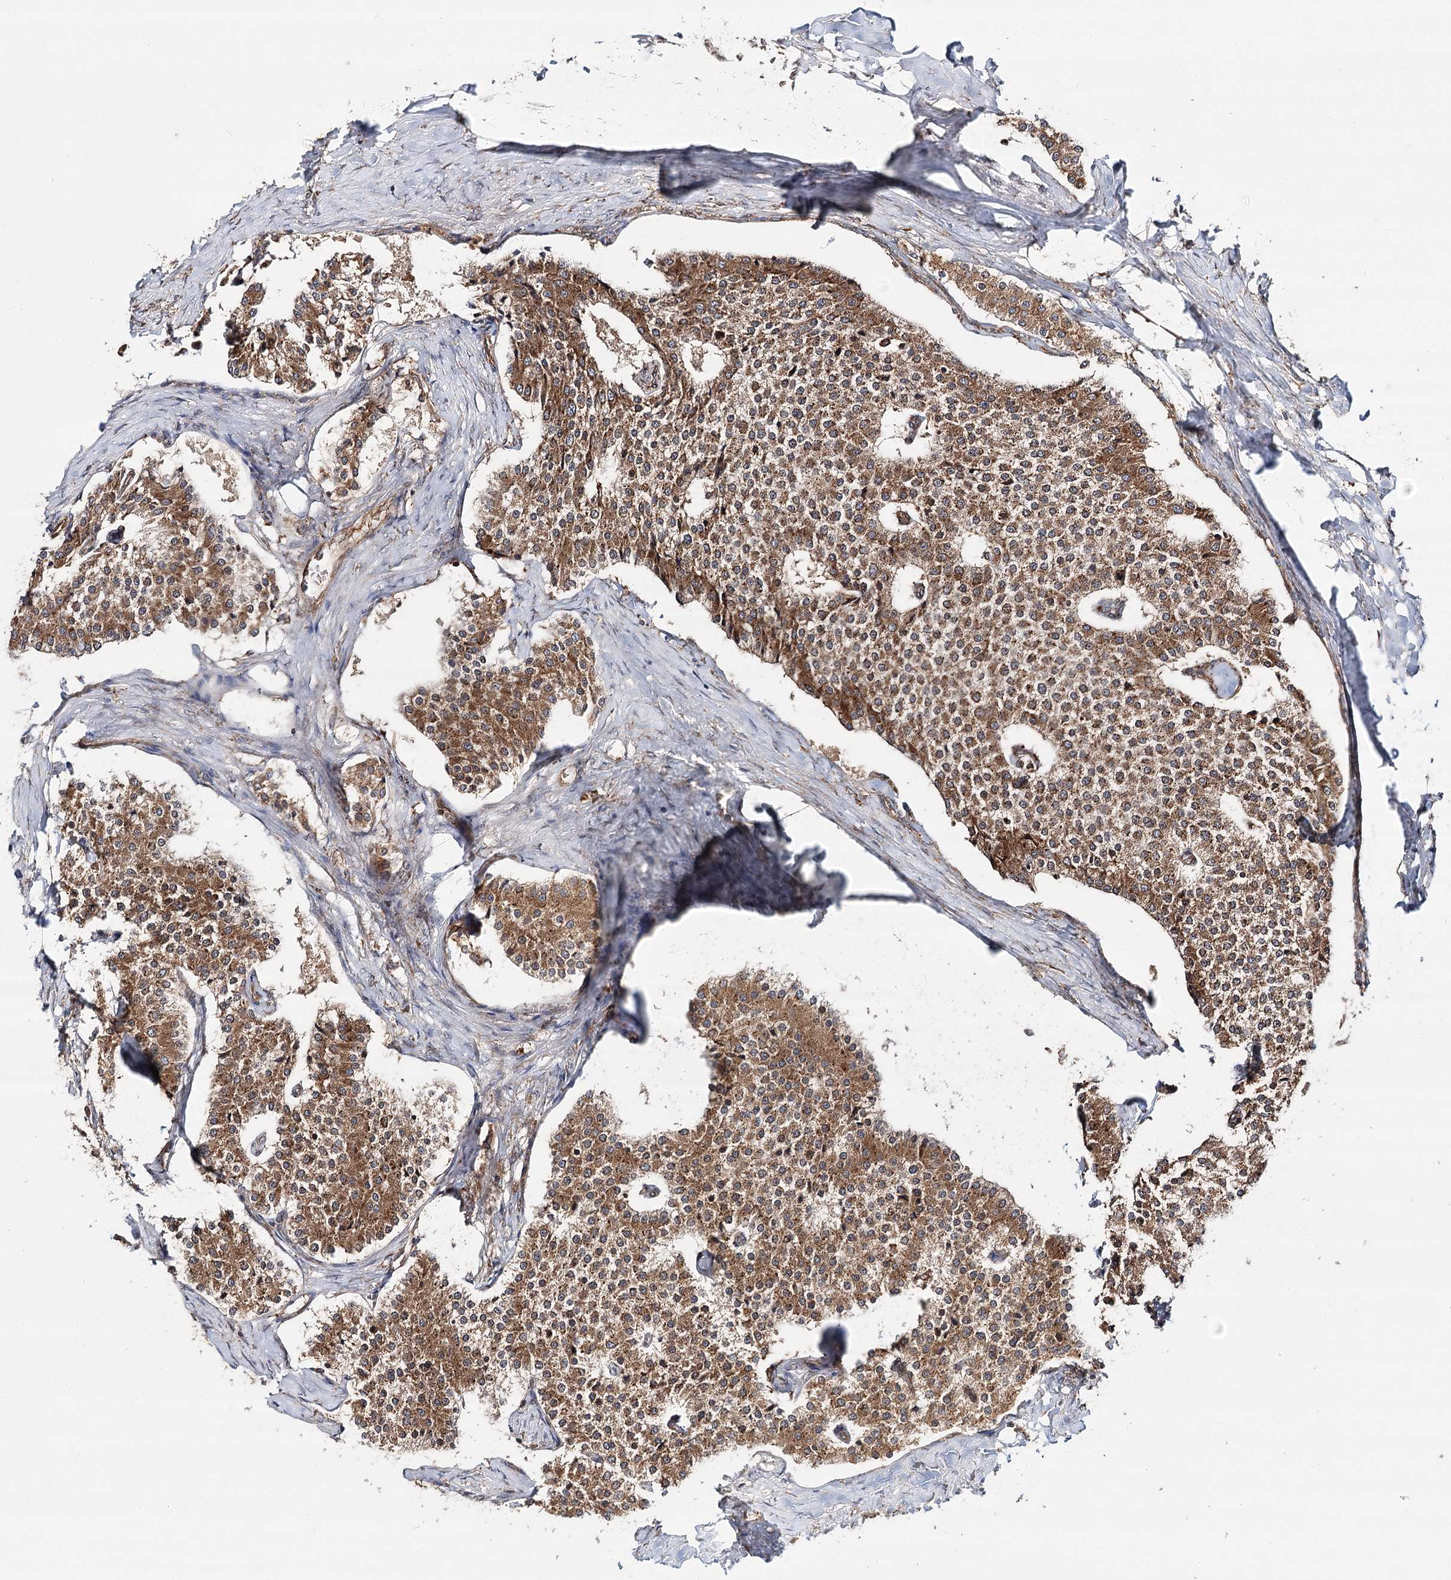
{"staining": {"intensity": "moderate", "quantity": ">75%", "location": "cytoplasmic/membranous"}, "tissue": "carcinoid", "cell_type": "Tumor cells", "image_type": "cancer", "snomed": [{"axis": "morphology", "description": "Carcinoid, malignant, NOS"}, {"axis": "topography", "description": "Colon"}], "caption": "Human malignant carcinoid stained for a protein (brown) displays moderate cytoplasmic/membranous positive positivity in approximately >75% of tumor cells.", "gene": "DNAJB14", "patient": {"sex": "female", "age": 52}}